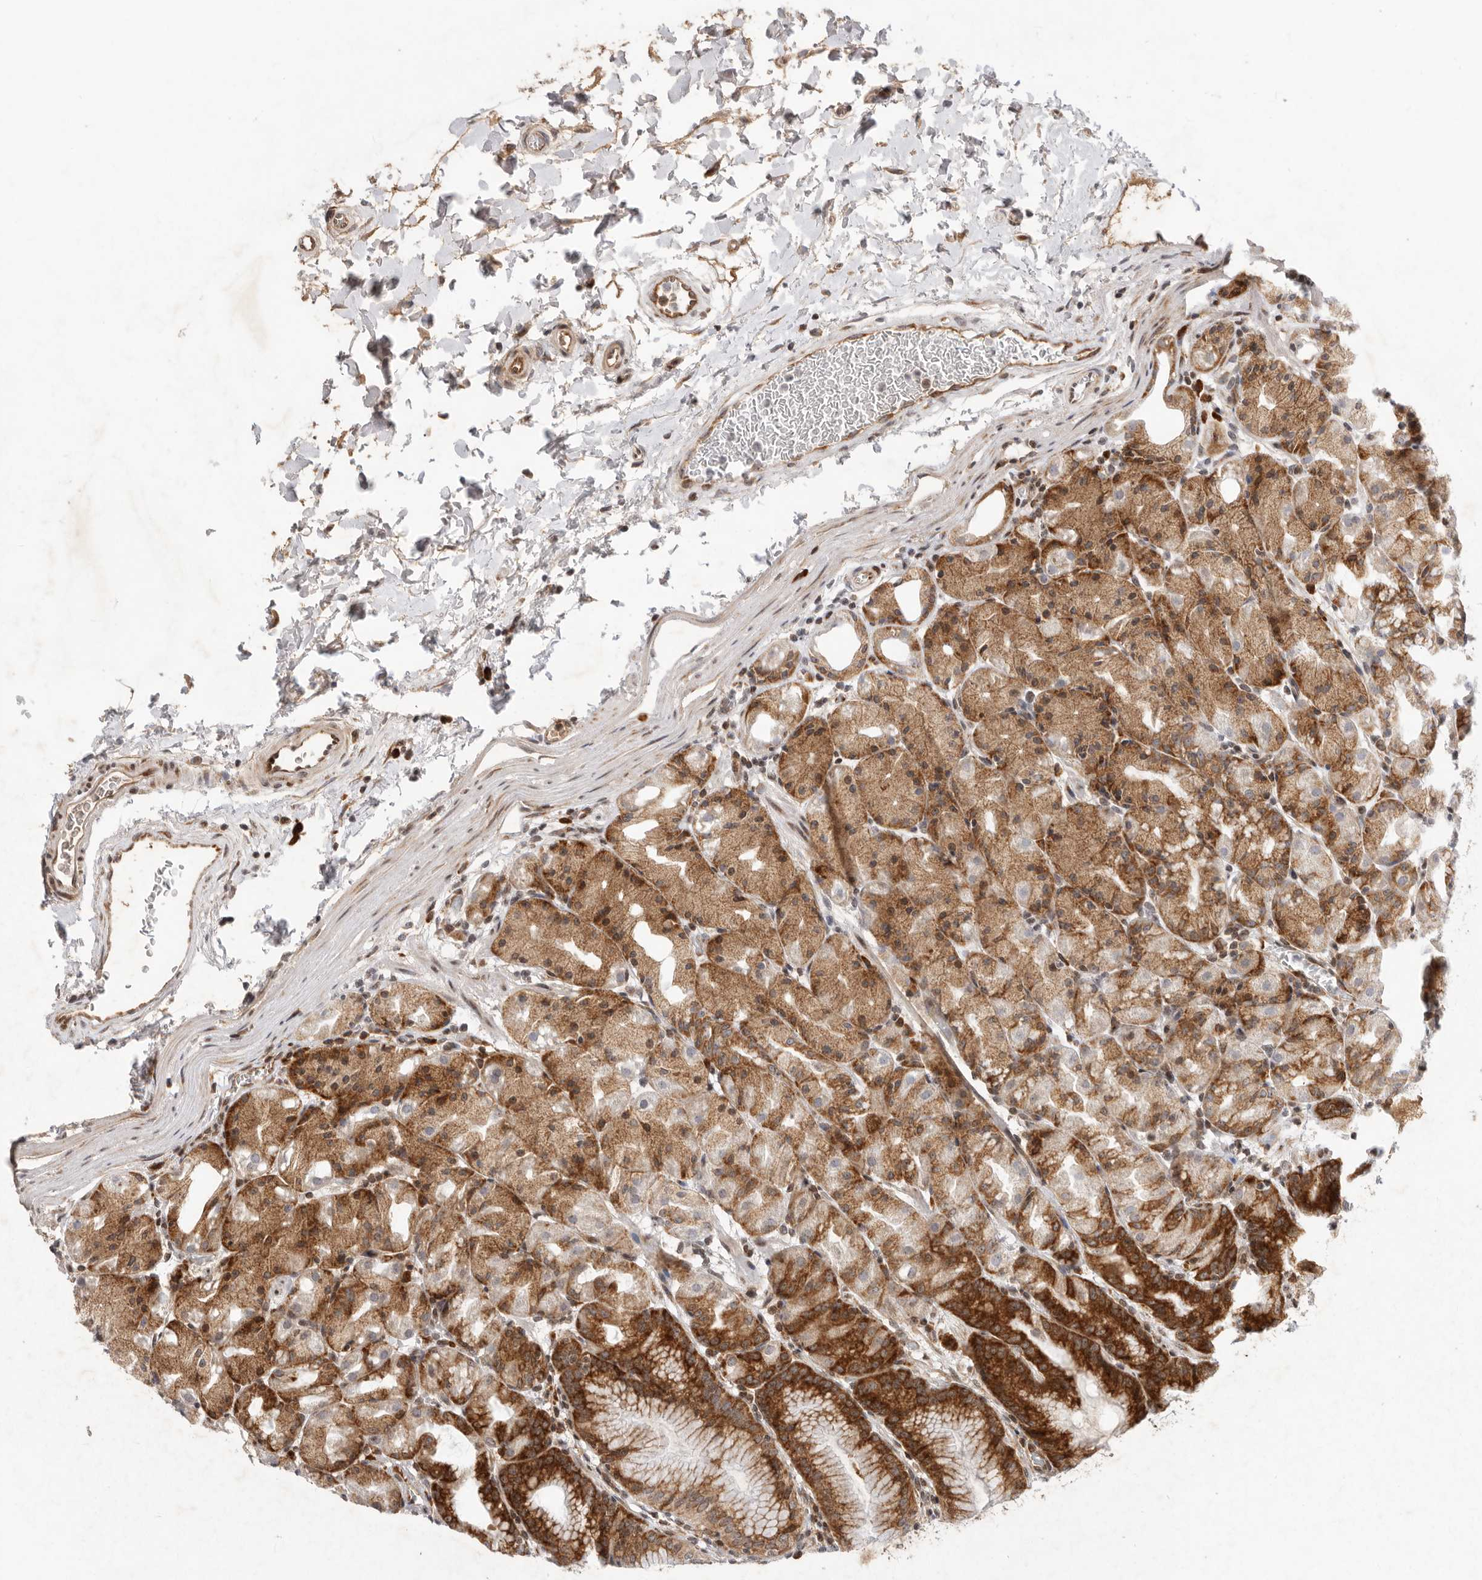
{"staining": {"intensity": "strong", "quantity": ">75%", "location": "cytoplasmic/membranous"}, "tissue": "stomach", "cell_type": "Glandular cells", "image_type": "normal", "snomed": [{"axis": "morphology", "description": "Normal tissue, NOS"}, {"axis": "topography", "description": "Stomach, upper"}], "caption": "High-magnification brightfield microscopy of unremarkable stomach stained with DAB (3,3'-diaminobenzidine) (brown) and counterstained with hematoxylin (blue). glandular cells exhibit strong cytoplasmic/membranous positivity is seen in approximately>75% of cells. Nuclei are stained in blue.", "gene": "FZD3", "patient": {"sex": "male", "age": 48}}